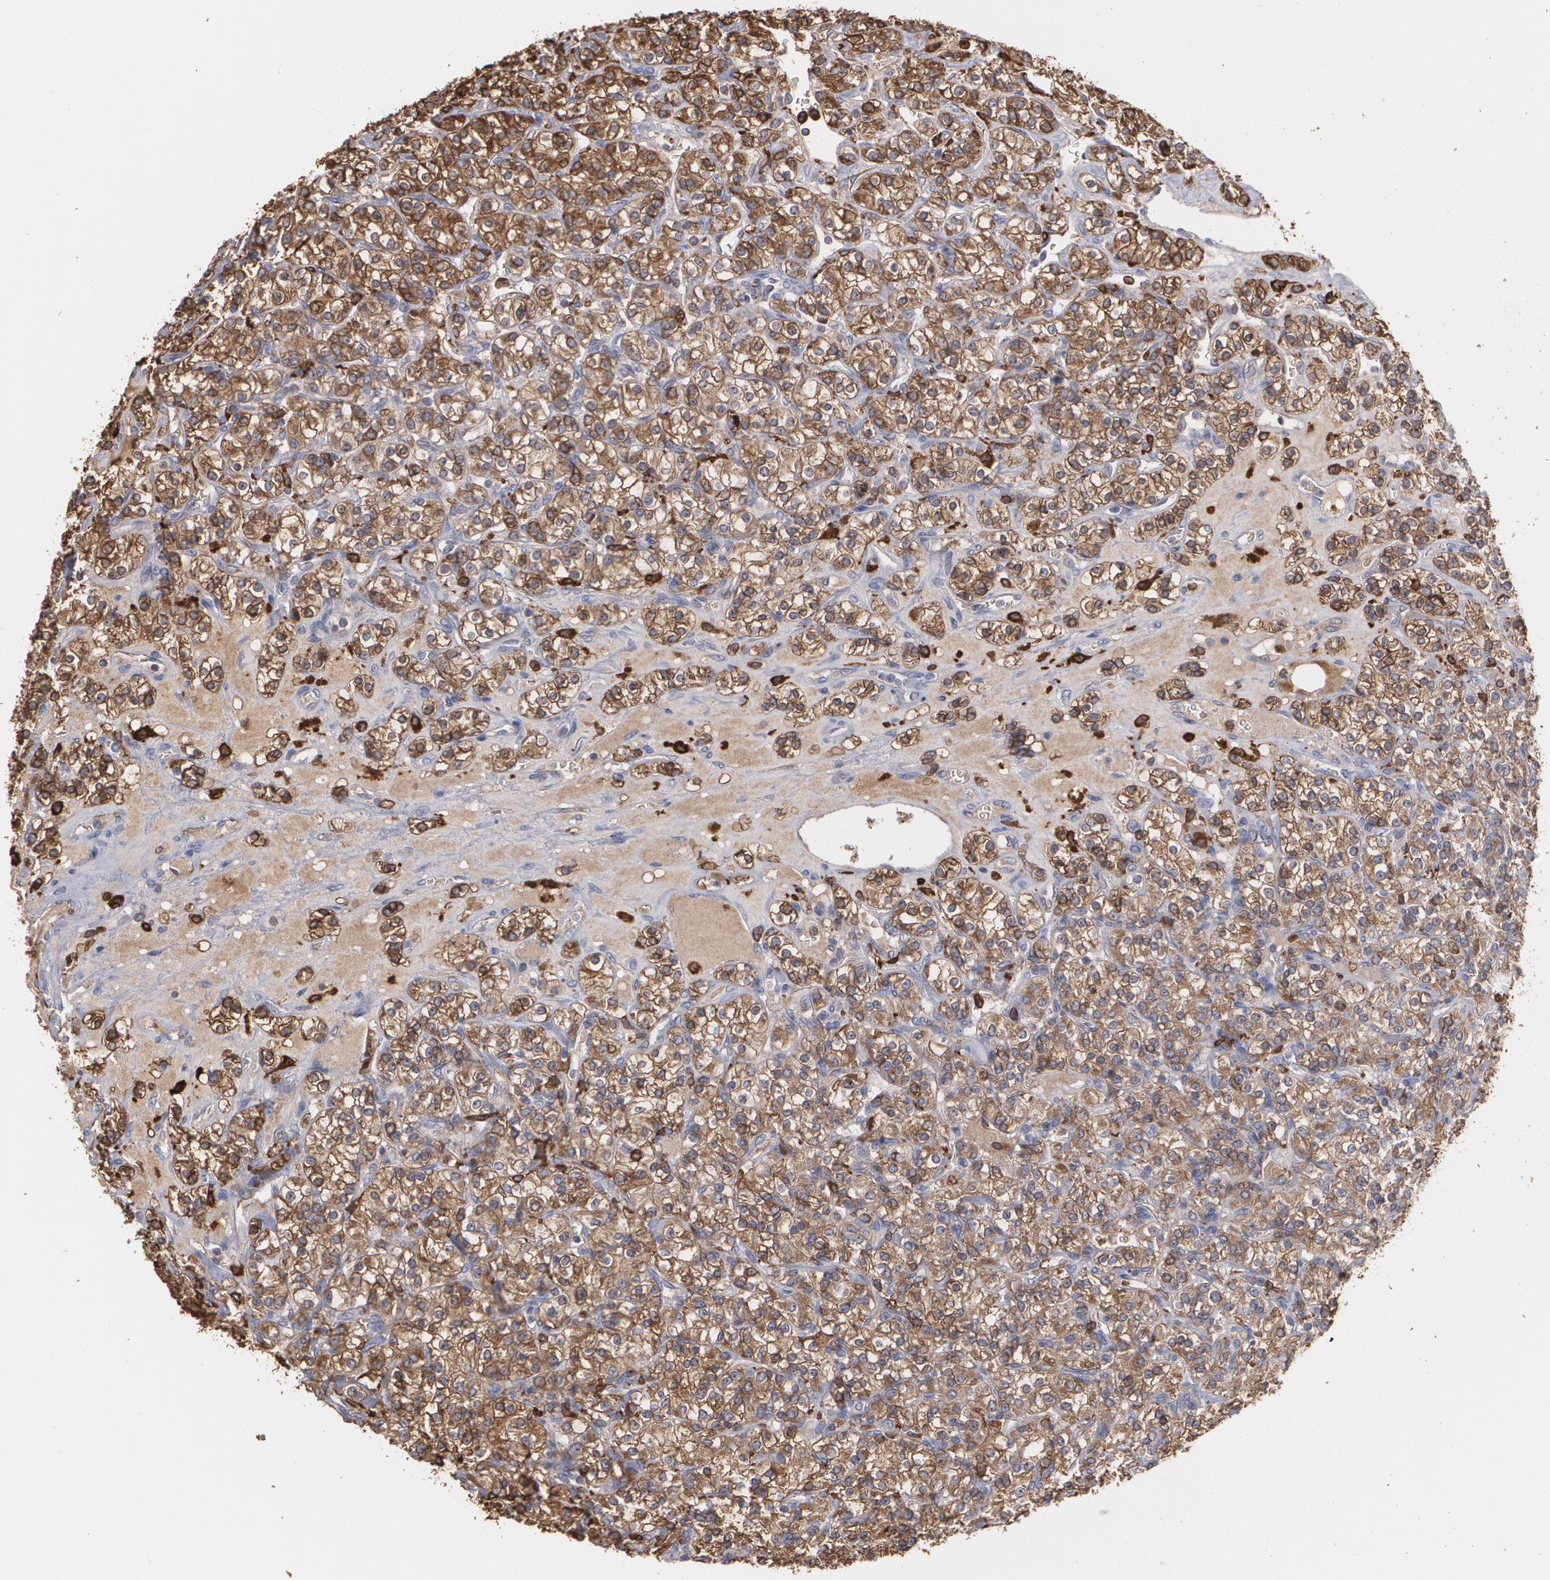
{"staining": {"intensity": "strong", "quantity": ">75%", "location": "cytoplasmic/membranous"}, "tissue": "renal cancer", "cell_type": "Tumor cells", "image_type": "cancer", "snomed": [{"axis": "morphology", "description": "Adenocarcinoma, NOS"}, {"axis": "topography", "description": "Kidney"}], "caption": "Strong cytoplasmic/membranous protein staining is appreciated in approximately >75% of tumor cells in renal adenocarcinoma. The staining is performed using DAB brown chromogen to label protein expression. The nuclei are counter-stained blue using hematoxylin.", "gene": "ODC1", "patient": {"sex": "male", "age": 77}}